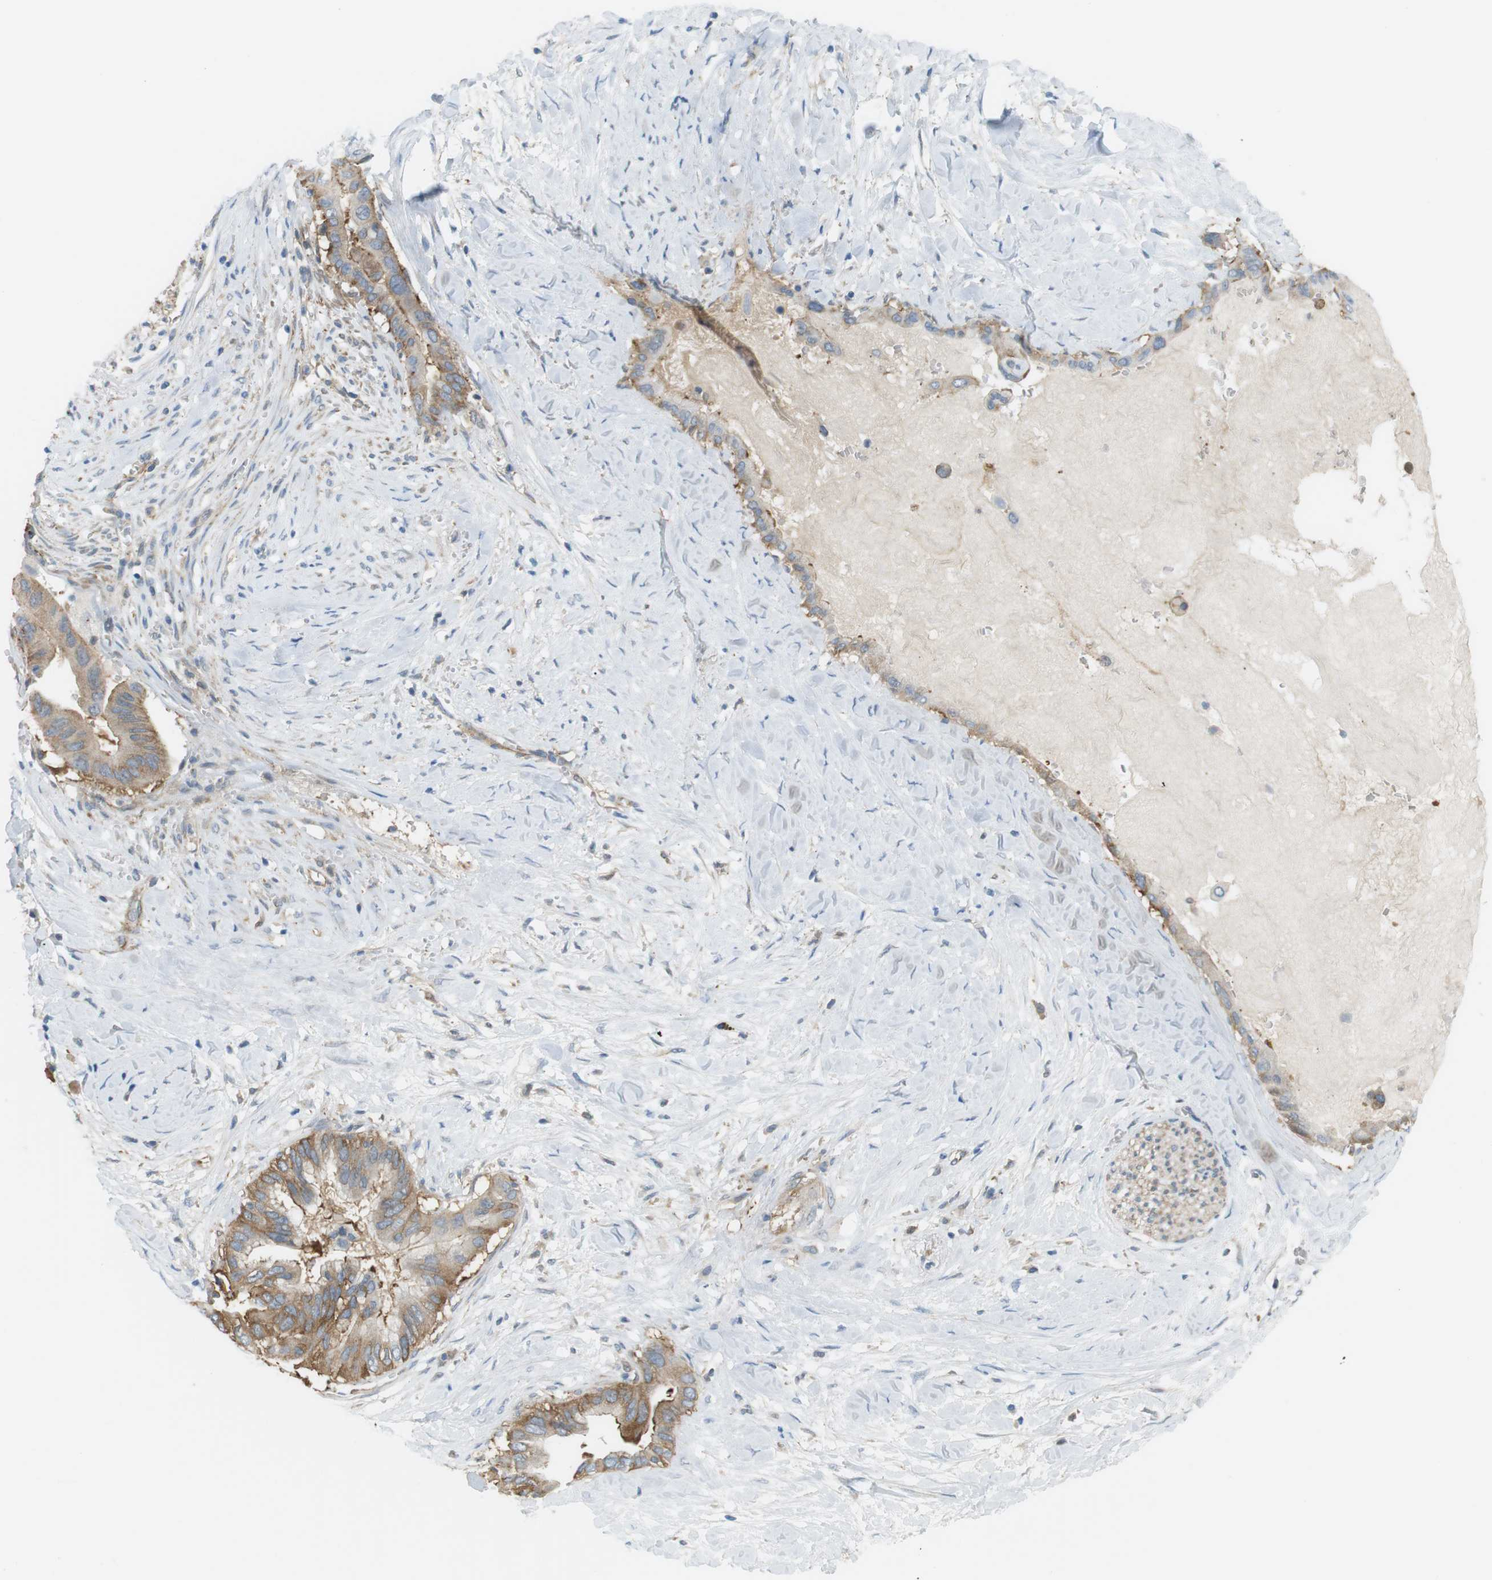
{"staining": {"intensity": "moderate", "quantity": ">75%", "location": "cytoplasmic/membranous"}, "tissue": "pancreatic cancer", "cell_type": "Tumor cells", "image_type": "cancer", "snomed": [{"axis": "morphology", "description": "Adenocarcinoma, NOS"}, {"axis": "topography", "description": "Pancreas"}], "caption": "Protein analysis of pancreatic cancer tissue exhibits moderate cytoplasmic/membranous expression in about >75% of tumor cells.", "gene": "PEPD", "patient": {"sex": "male", "age": 55}}